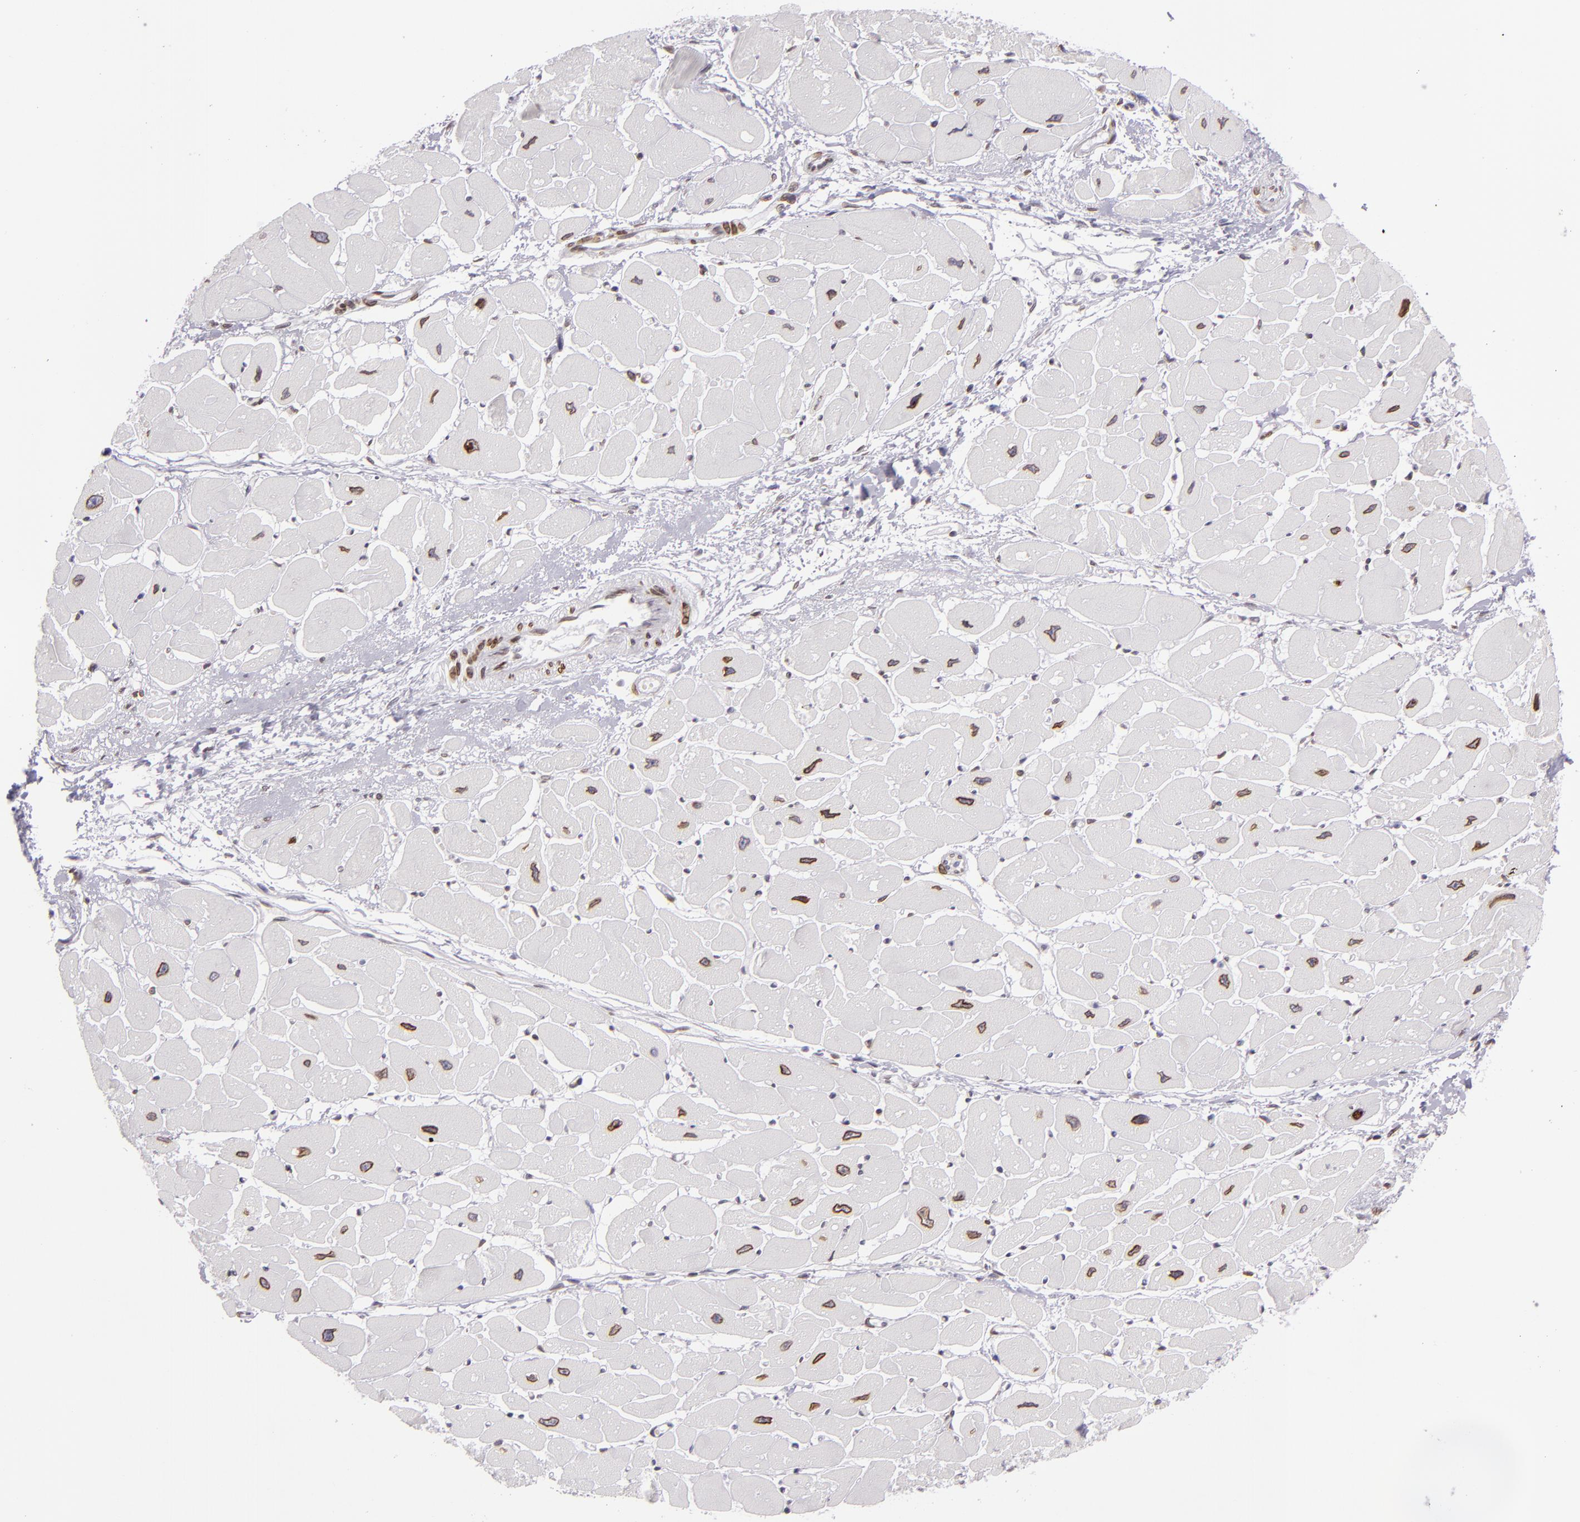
{"staining": {"intensity": "moderate", "quantity": ">75%", "location": "nuclear"}, "tissue": "heart muscle", "cell_type": "Cardiomyocytes", "image_type": "normal", "snomed": [{"axis": "morphology", "description": "Normal tissue, NOS"}, {"axis": "topography", "description": "Heart"}], "caption": "A brown stain shows moderate nuclear expression of a protein in cardiomyocytes of unremarkable human heart muscle.", "gene": "EMD", "patient": {"sex": "female", "age": 54}}